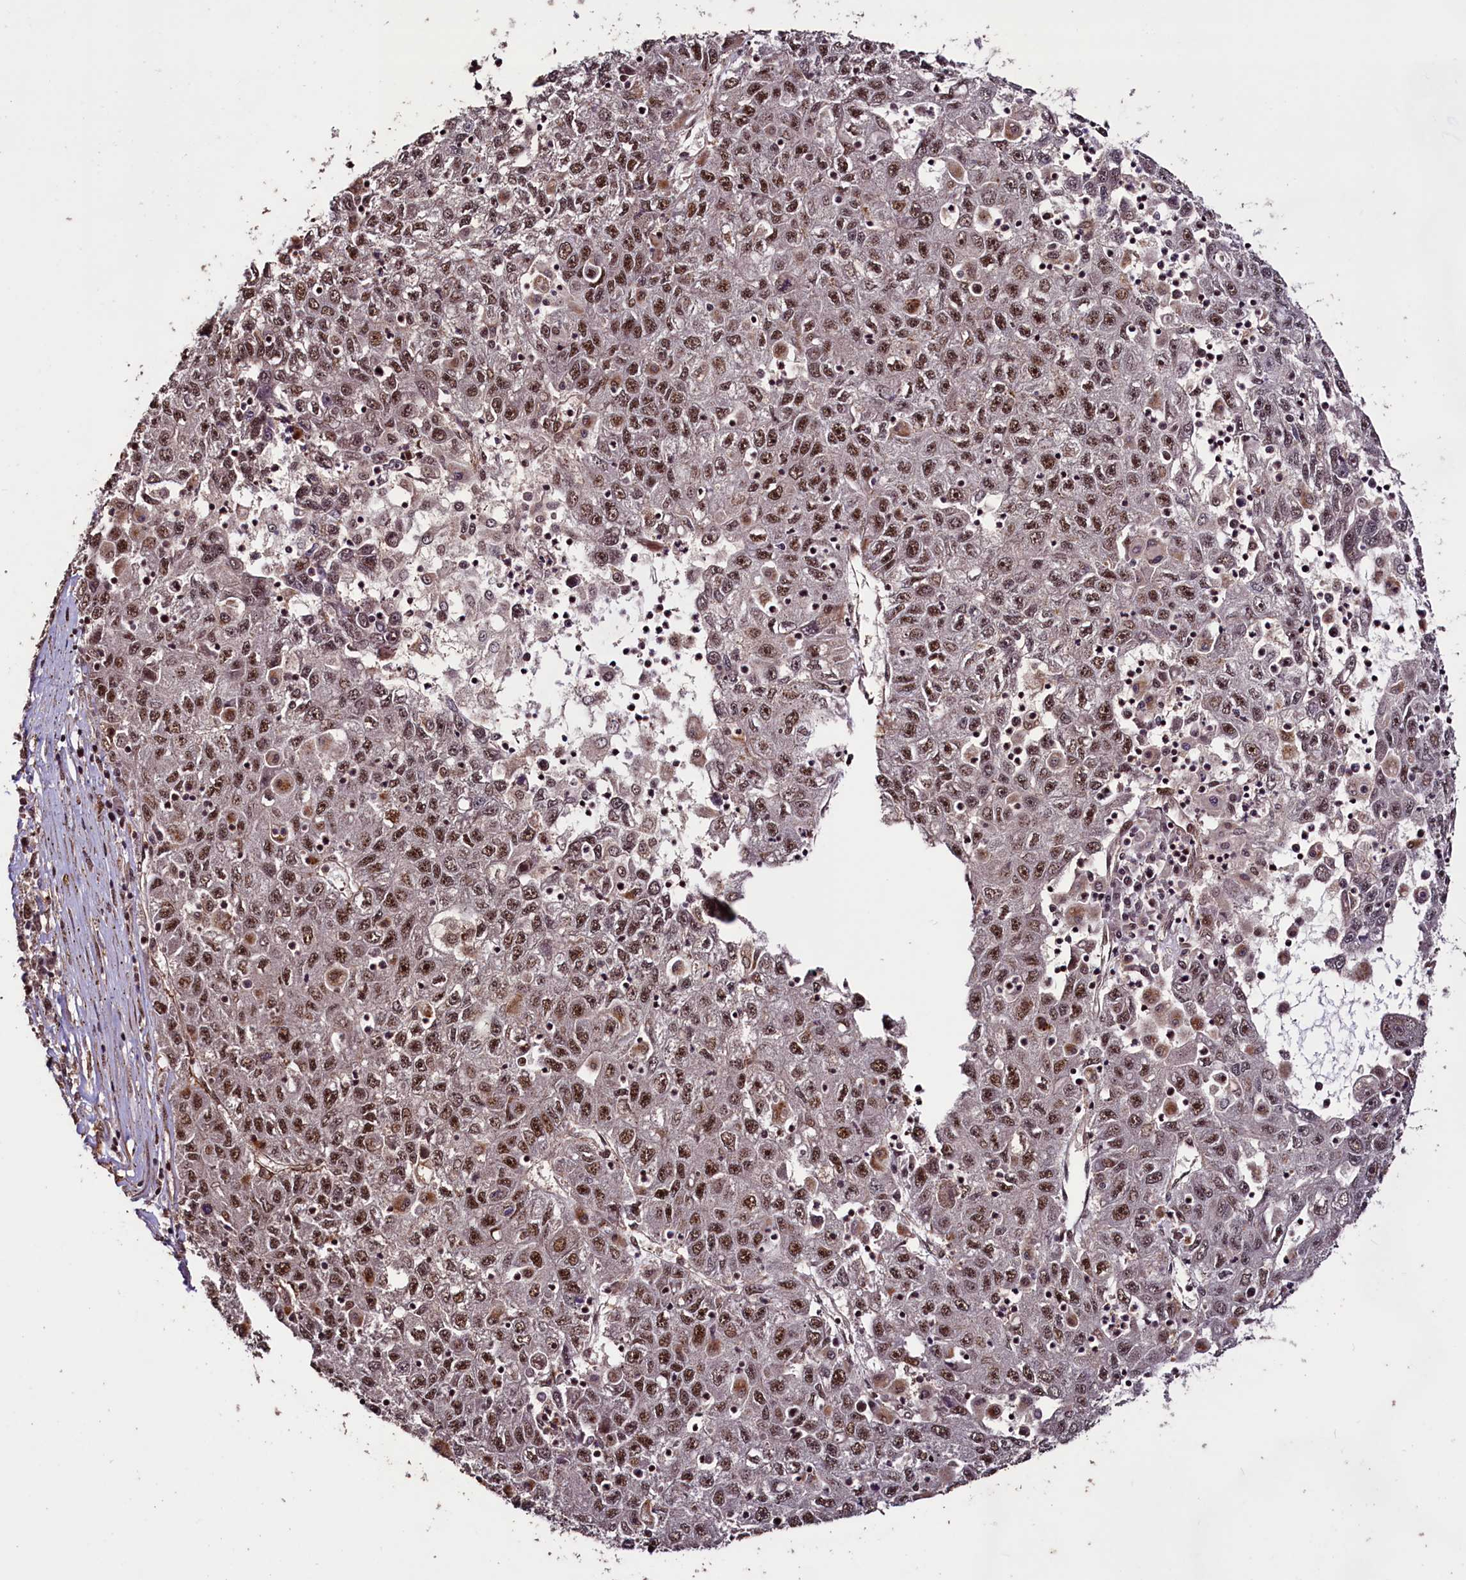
{"staining": {"intensity": "moderate", "quantity": ">75%", "location": "nuclear"}, "tissue": "liver cancer", "cell_type": "Tumor cells", "image_type": "cancer", "snomed": [{"axis": "morphology", "description": "Carcinoma, Hepatocellular, NOS"}, {"axis": "topography", "description": "Liver"}], "caption": "Immunohistochemical staining of human liver cancer (hepatocellular carcinoma) reveals moderate nuclear protein positivity in about >75% of tumor cells.", "gene": "SFSWAP", "patient": {"sex": "male", "age": 49}}